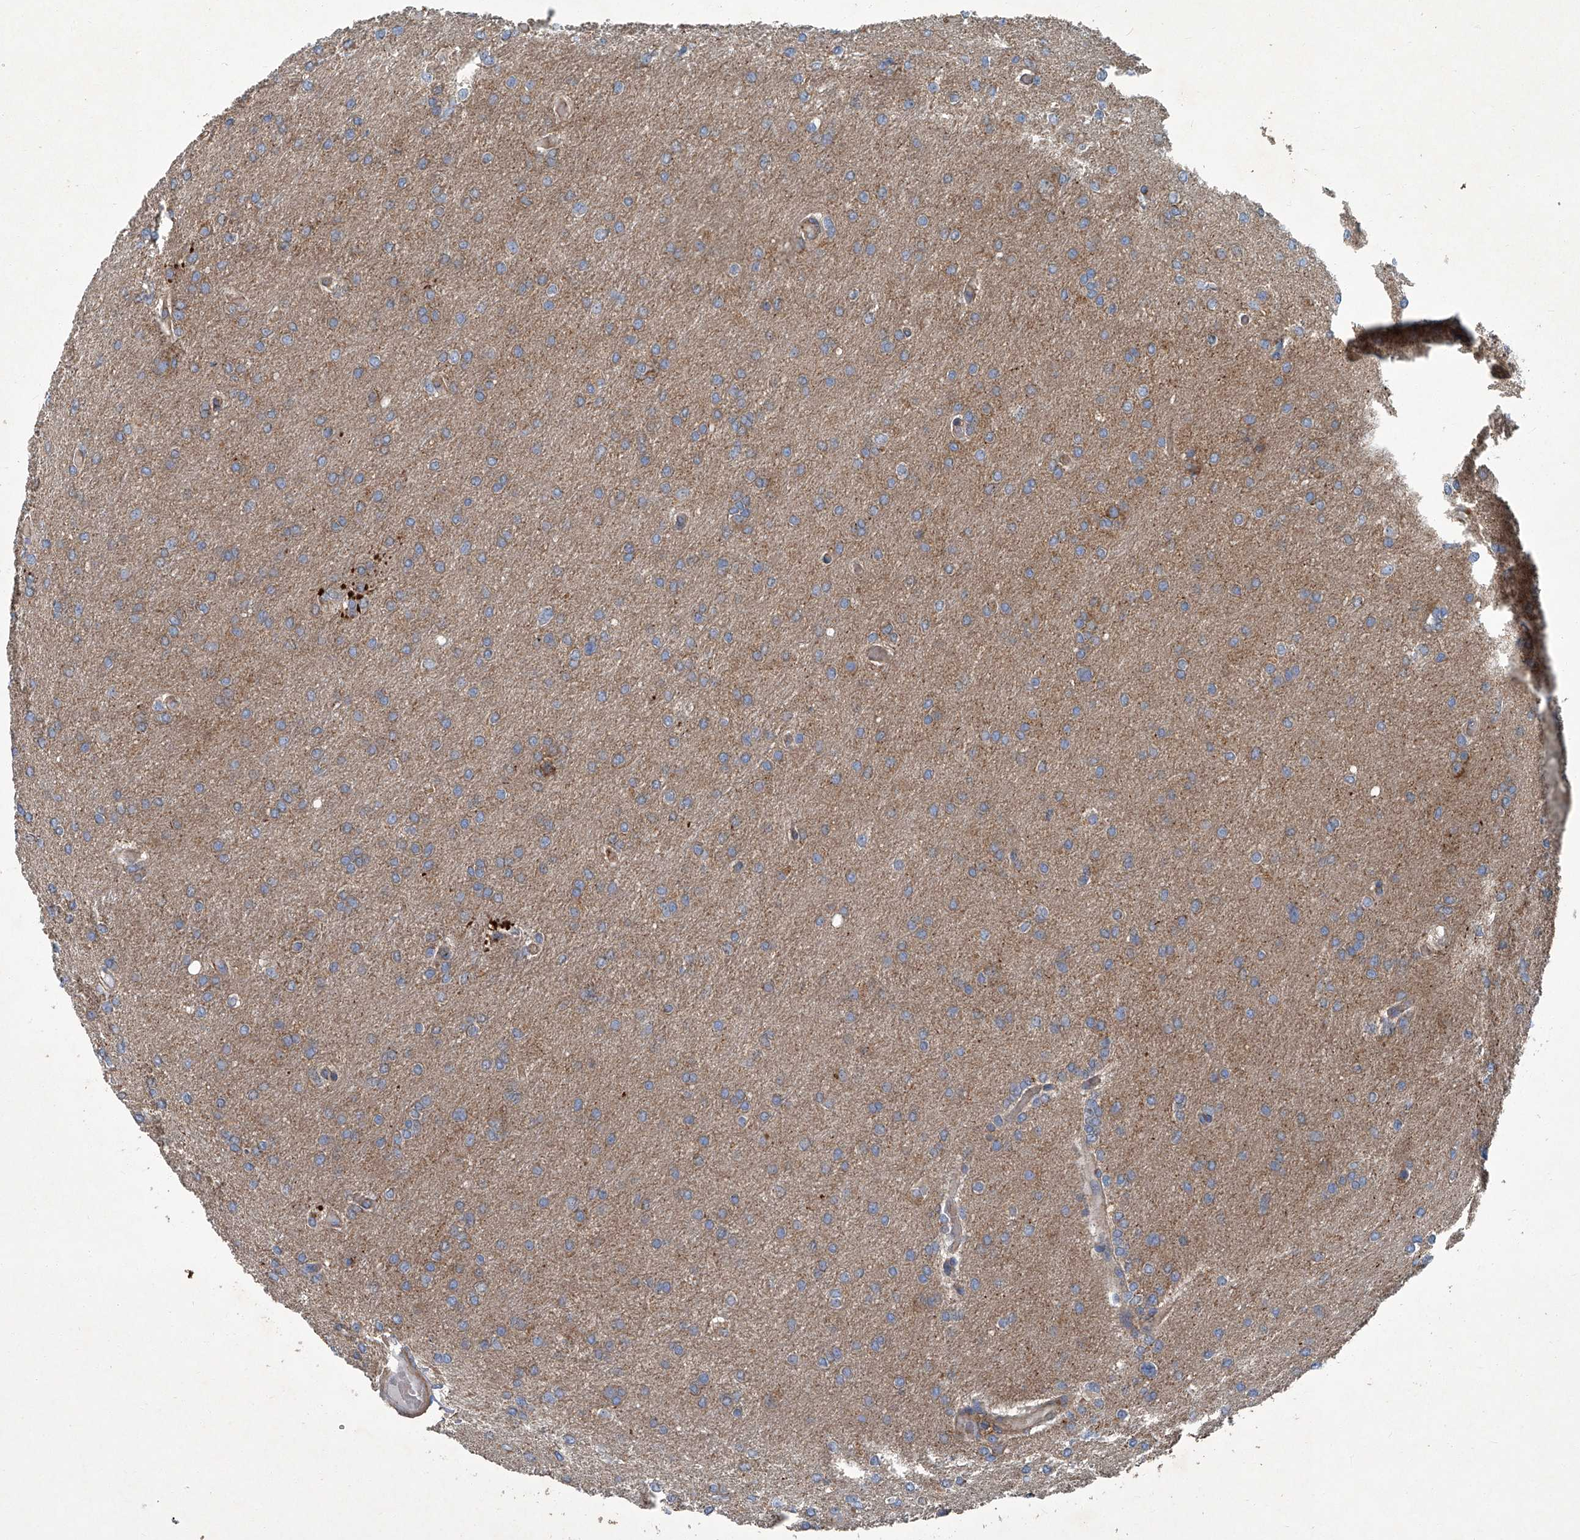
{"staining": {"intensity": "weak", "quantity": "25%-75%", "location": "cytoplasmic/membranous"}, "tissue": "glioma", "cell_type": "Tumor cells", "image_type": "cancer", "snomed": [{"axis": "morphology", "description": "Glioma, malignant, High grade"}, {"axis": "topography", "description": "Cerebral cortex"}], "caption": "Glioma stained with a brown dye demonstrates weak cytoplasmic/membranous positive expression in approximately 25%-75% of tumor cells.", "gene": "PIGH", "patient": {"sex": "female", "age": 36}}